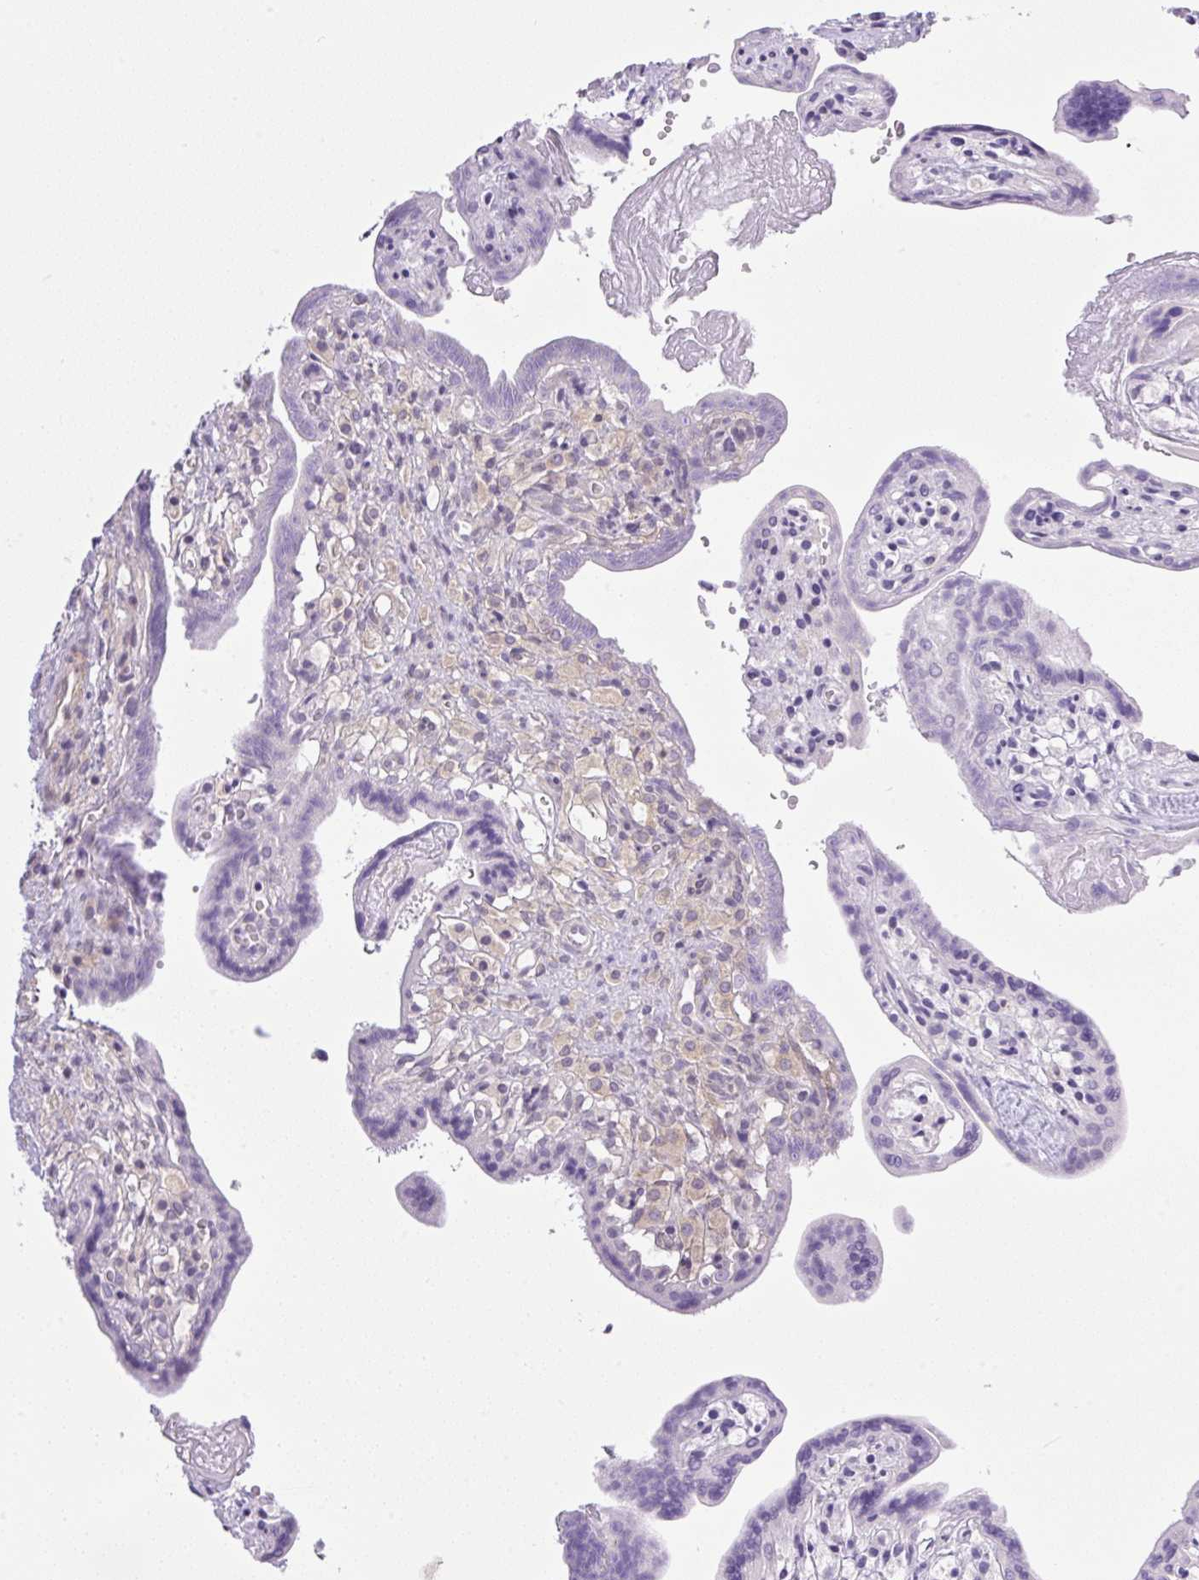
{"staining": {"intensity": "moderate", "quantity": "<25%", "location": "cytoplasmic/membranous"}, "tissue": "placenta", "cell_type": "Trophoblastic cells", "image_type": "normal", "snomed": [{"axis": "morphology", "description": "Normal tissue, NOS"}, {"axis": "topography", "description": "Placenta"}], "caption": "Placenta stained with DAB immunohistochemistry shows low levels of moderate cytoplasmic/membranous expression in approximately <25% of trophoblastic cells. The staining was performed using DAB (3,3'-diaminobenzidine) to visualize the protein expression in brown, while the nuclei were stained in blue with hematoxylin (Magnification: 20x).", "gene": "CAMK2A", "patient": {"sex": "female", "age": 37}}